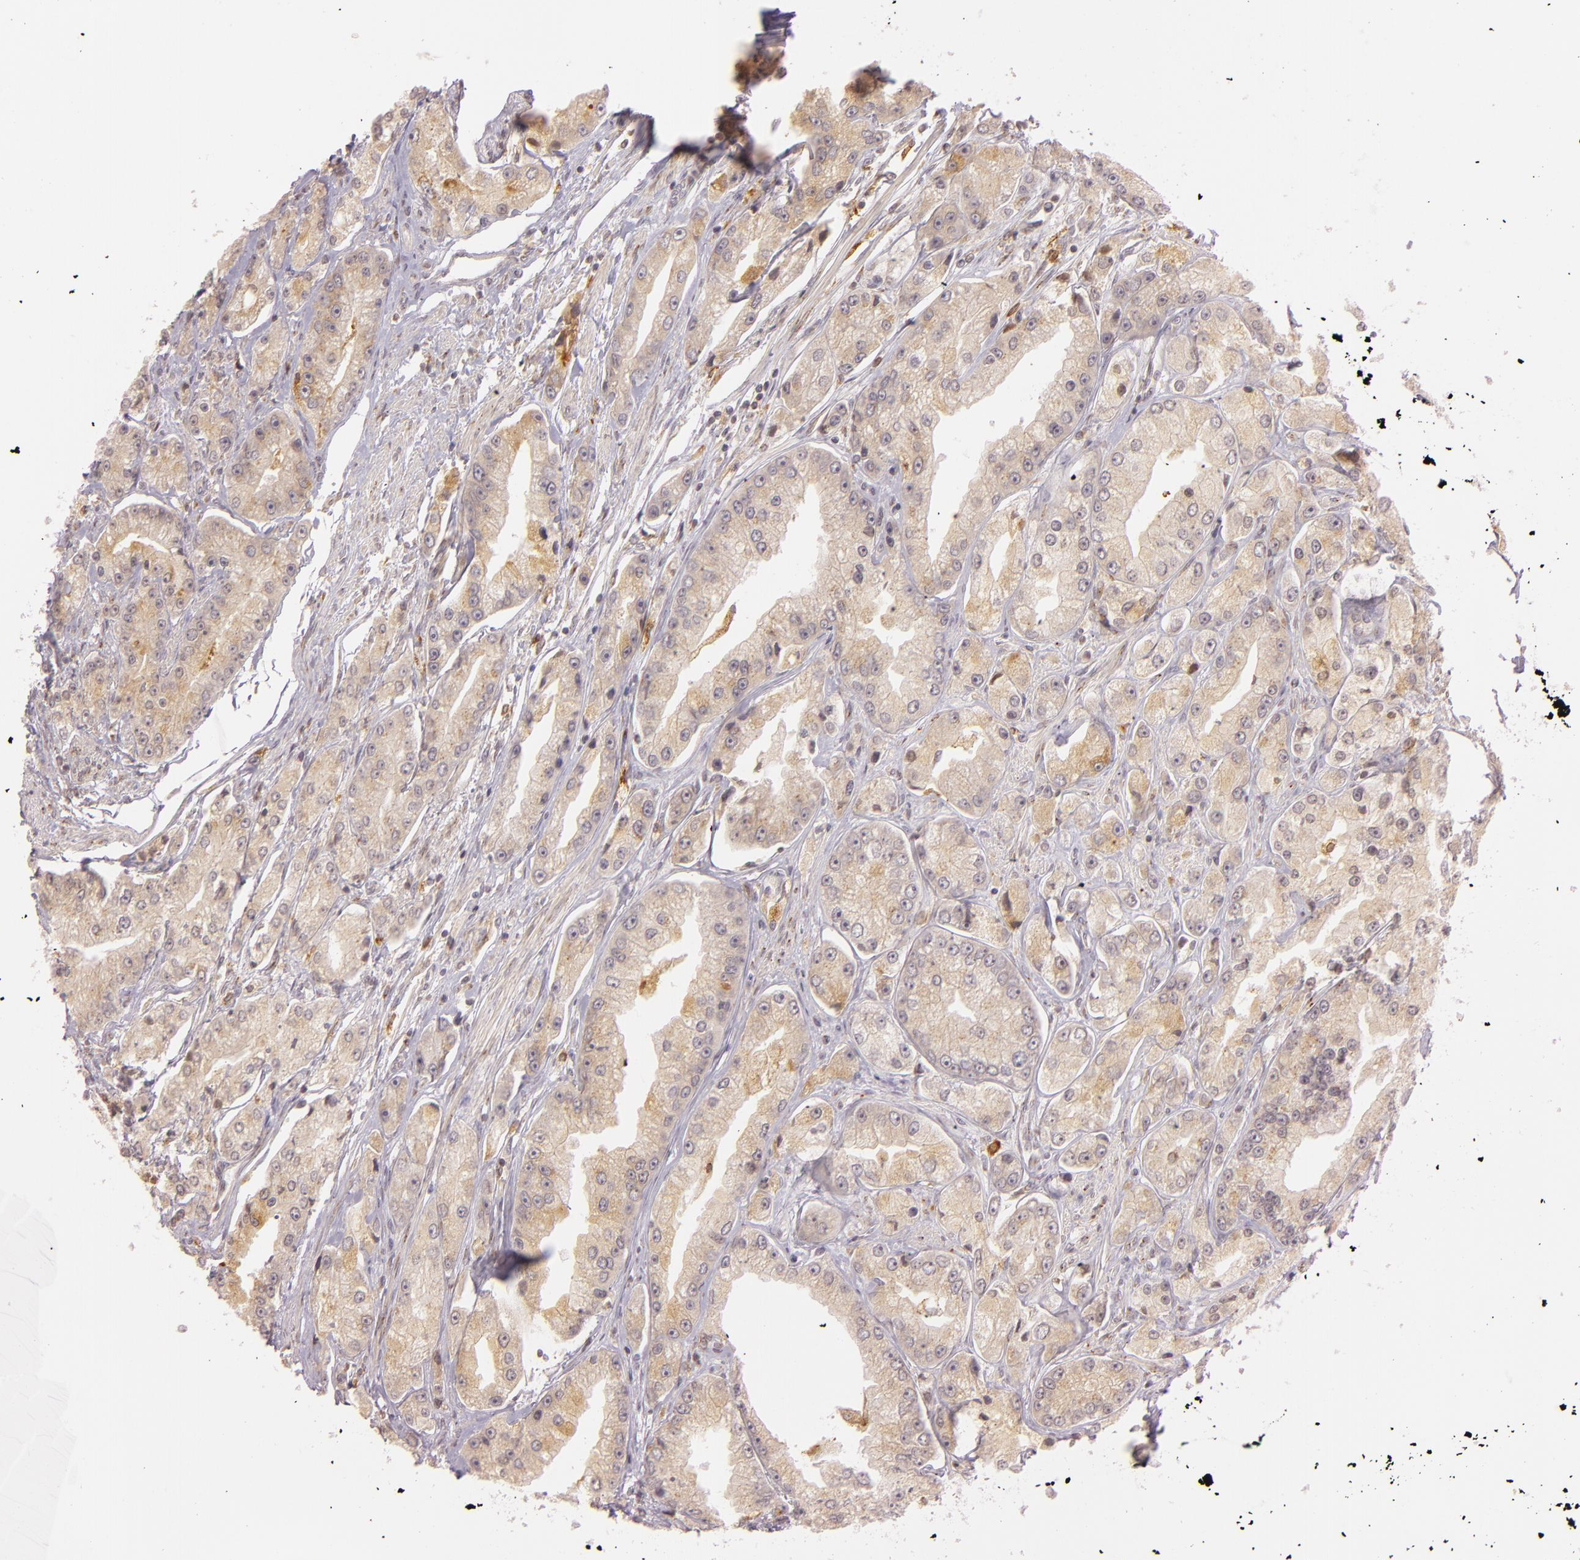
{"staining": {"intensity": "moderate", "quantity": ">75%", "location": "cytoplasmic/membranous"}, "tissue": "prostate cancer", "cell_type": "Tumor cells", "image_type": "cancer", "snomed": [{"axis": "morphology", "description": "Adenocarcinoma, Medium grade"}, {"axis": "topography", "description": "Prostate"}], "caption": "The photomicrograph displays immunohistochemical staining of prostate adenocarcinoma (medium-grade). There is moderate cytoplasmic/membranous staining is appreciated in about >75% of tumor cells. The protein is stained brown, and the nuclei are stained in blue (DAB (3,3'-diaminobenzidine) IHC with brightfield microscopy, high magnification).", "gene": "LGMN", "patient": {"sex": "male", "age": 72}}